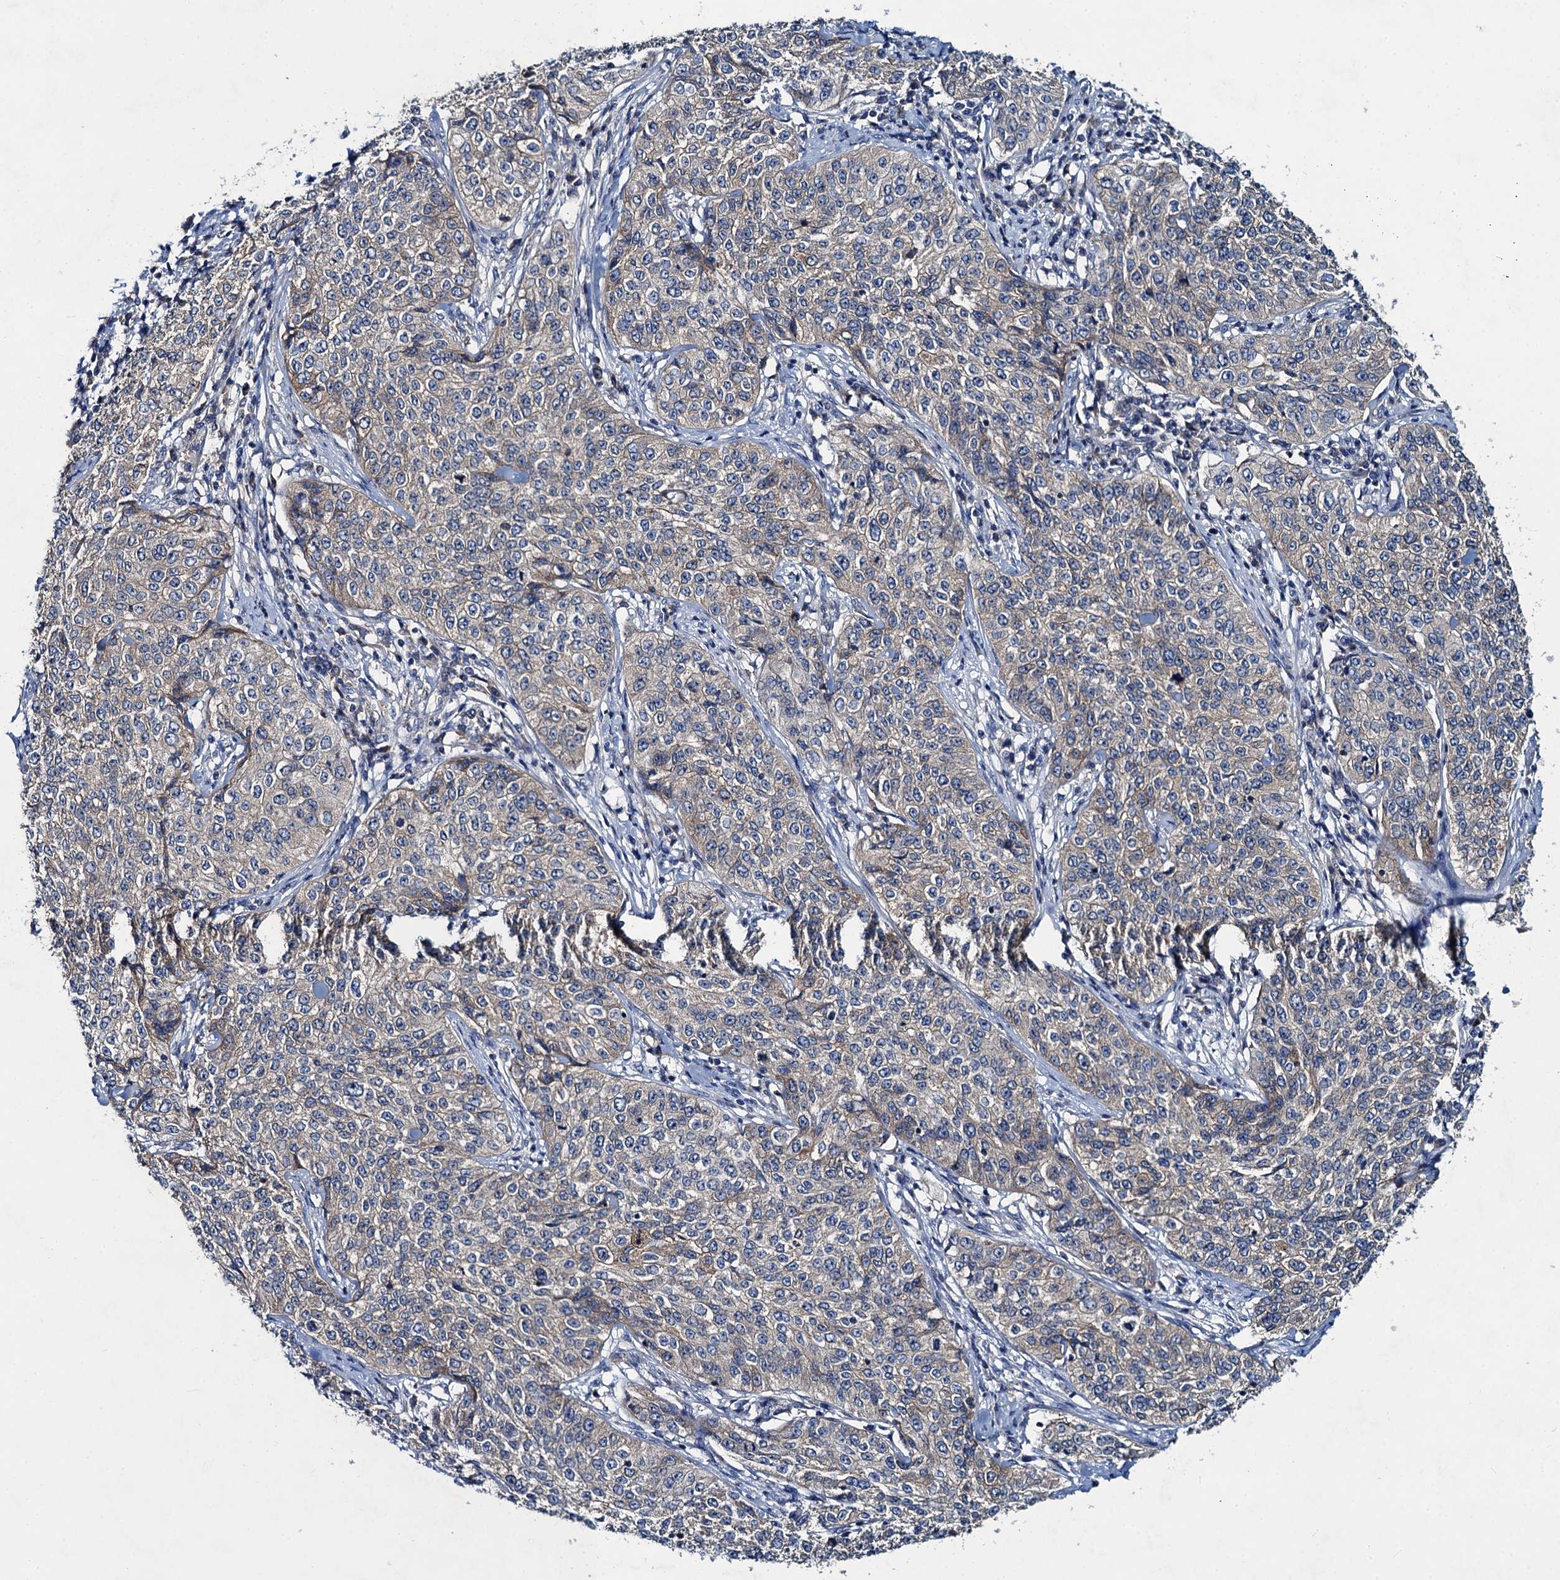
{"staining": {"intensity": "negative", "quantity": "none", "location": "none"}, "tissue": "cervical cancer", "cell_type": "Tumor cells", "image_type": "cancer", "snomed": [{"axis": "morphology", "description": "Squamous cell carcinoma, NOS"}, {"axis": "topography", "description": "Cervix"}], "caption": "Immunohistochemistry (IHC) of cervical cancer (squamous cell carcinoma) exhibits no expression in tumor cells.", "gene": "SNAP29", "patient": {"sex": "female", "age": 35}}